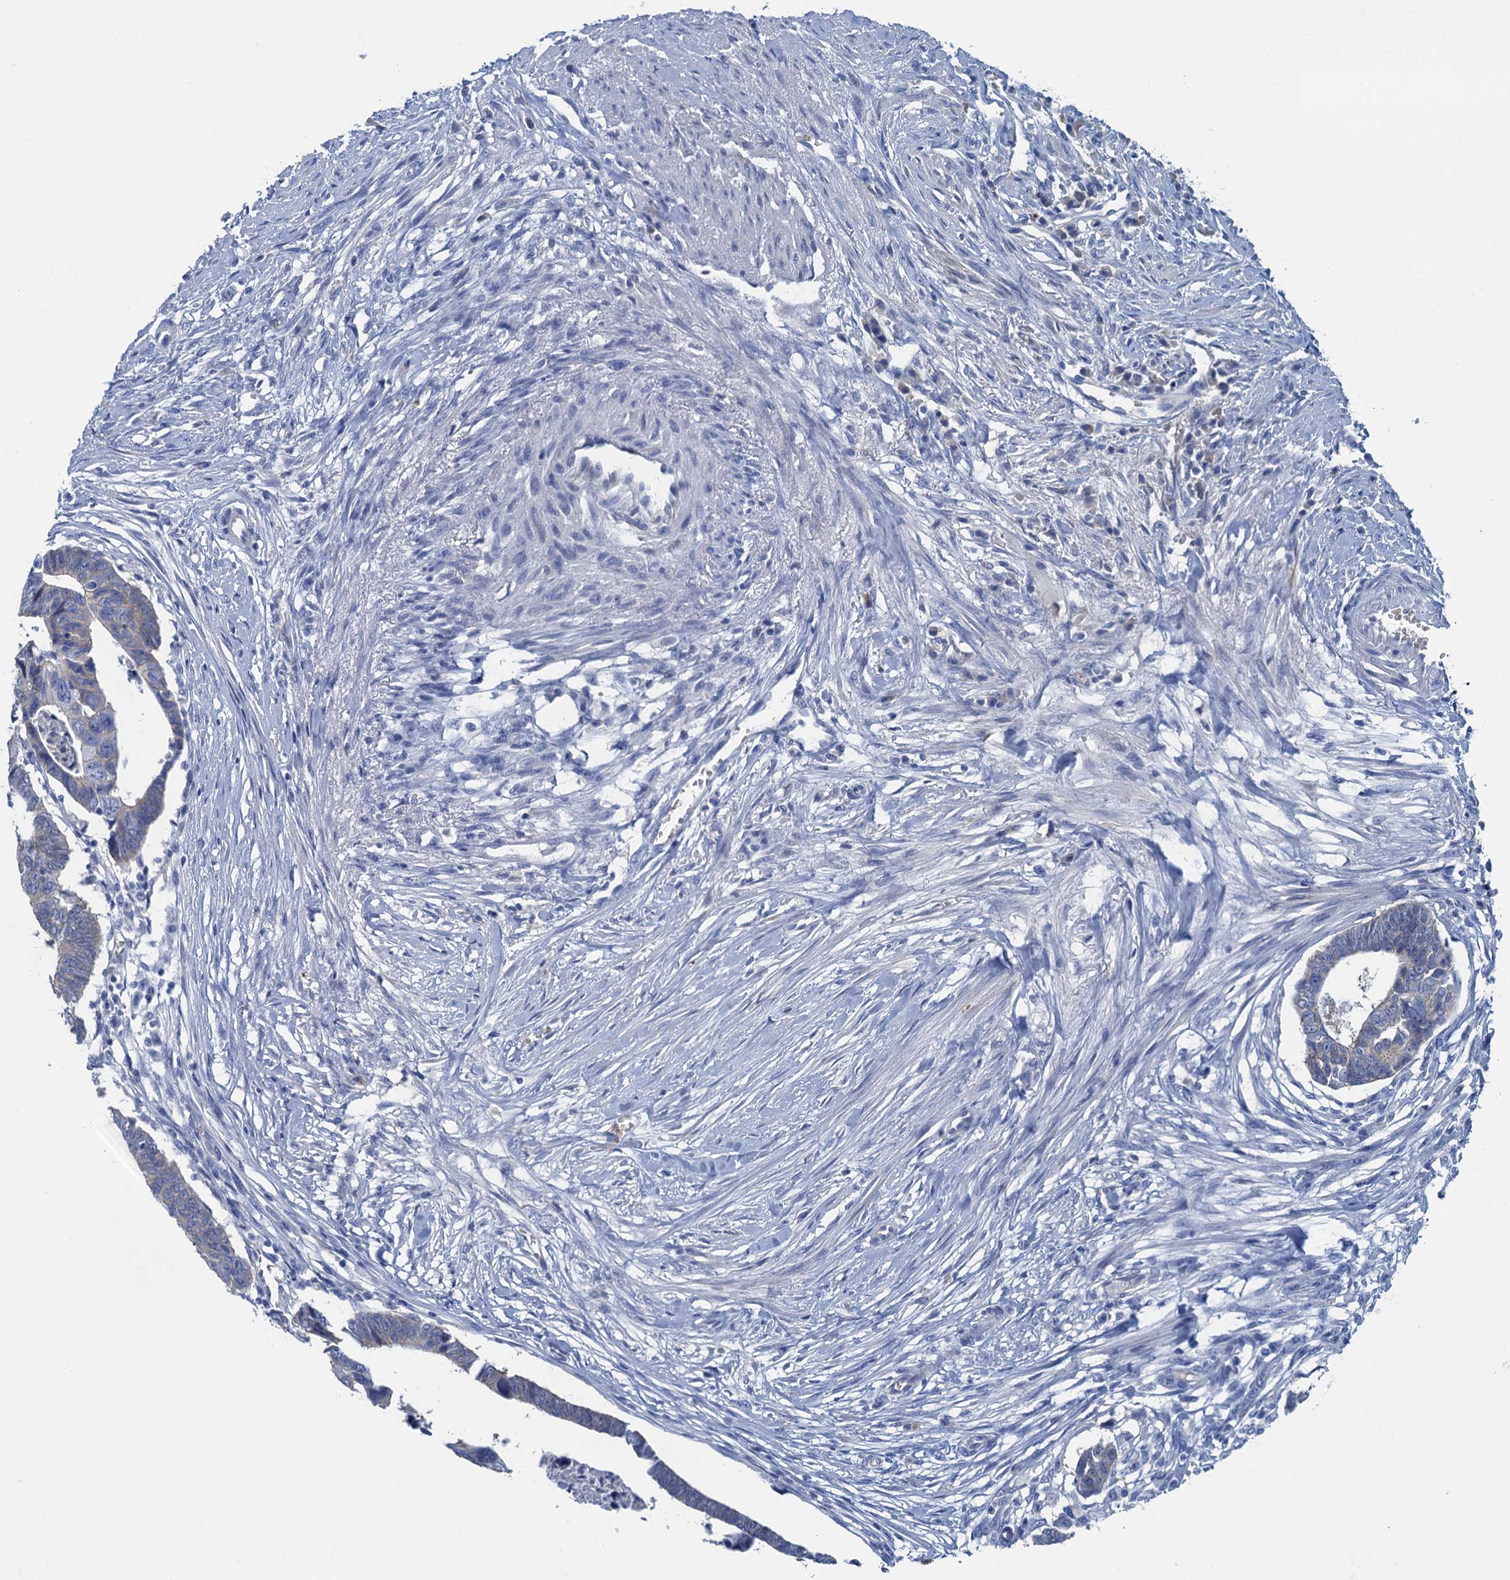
{"staining": {"intensity": "moderate", "quantity": "<25%", "location": "cytoplasmic/membranous"}, "tissue": "colorectal cancer", "cell_type": "Tumor cells", "image_type": "cancer", "snomed": [{"axis": "morphology", "description": "Adenocarcinoma, NOS"}, {"axis": "topography", "description": "Rectum"}], "caption": "Protein expression analysis of human colorectal cancer reveals moderate cytoplasmic/membranous staining in about <25% of tumor cells. The staining is performed using DAB (3,3'-diaminobenzidine) brown chromogen to label protein expression. The nuclei are counter-stained blue using hematoxylin.", "gene": "MYADML2", "patient": {"sex": "female", "age": 65}}